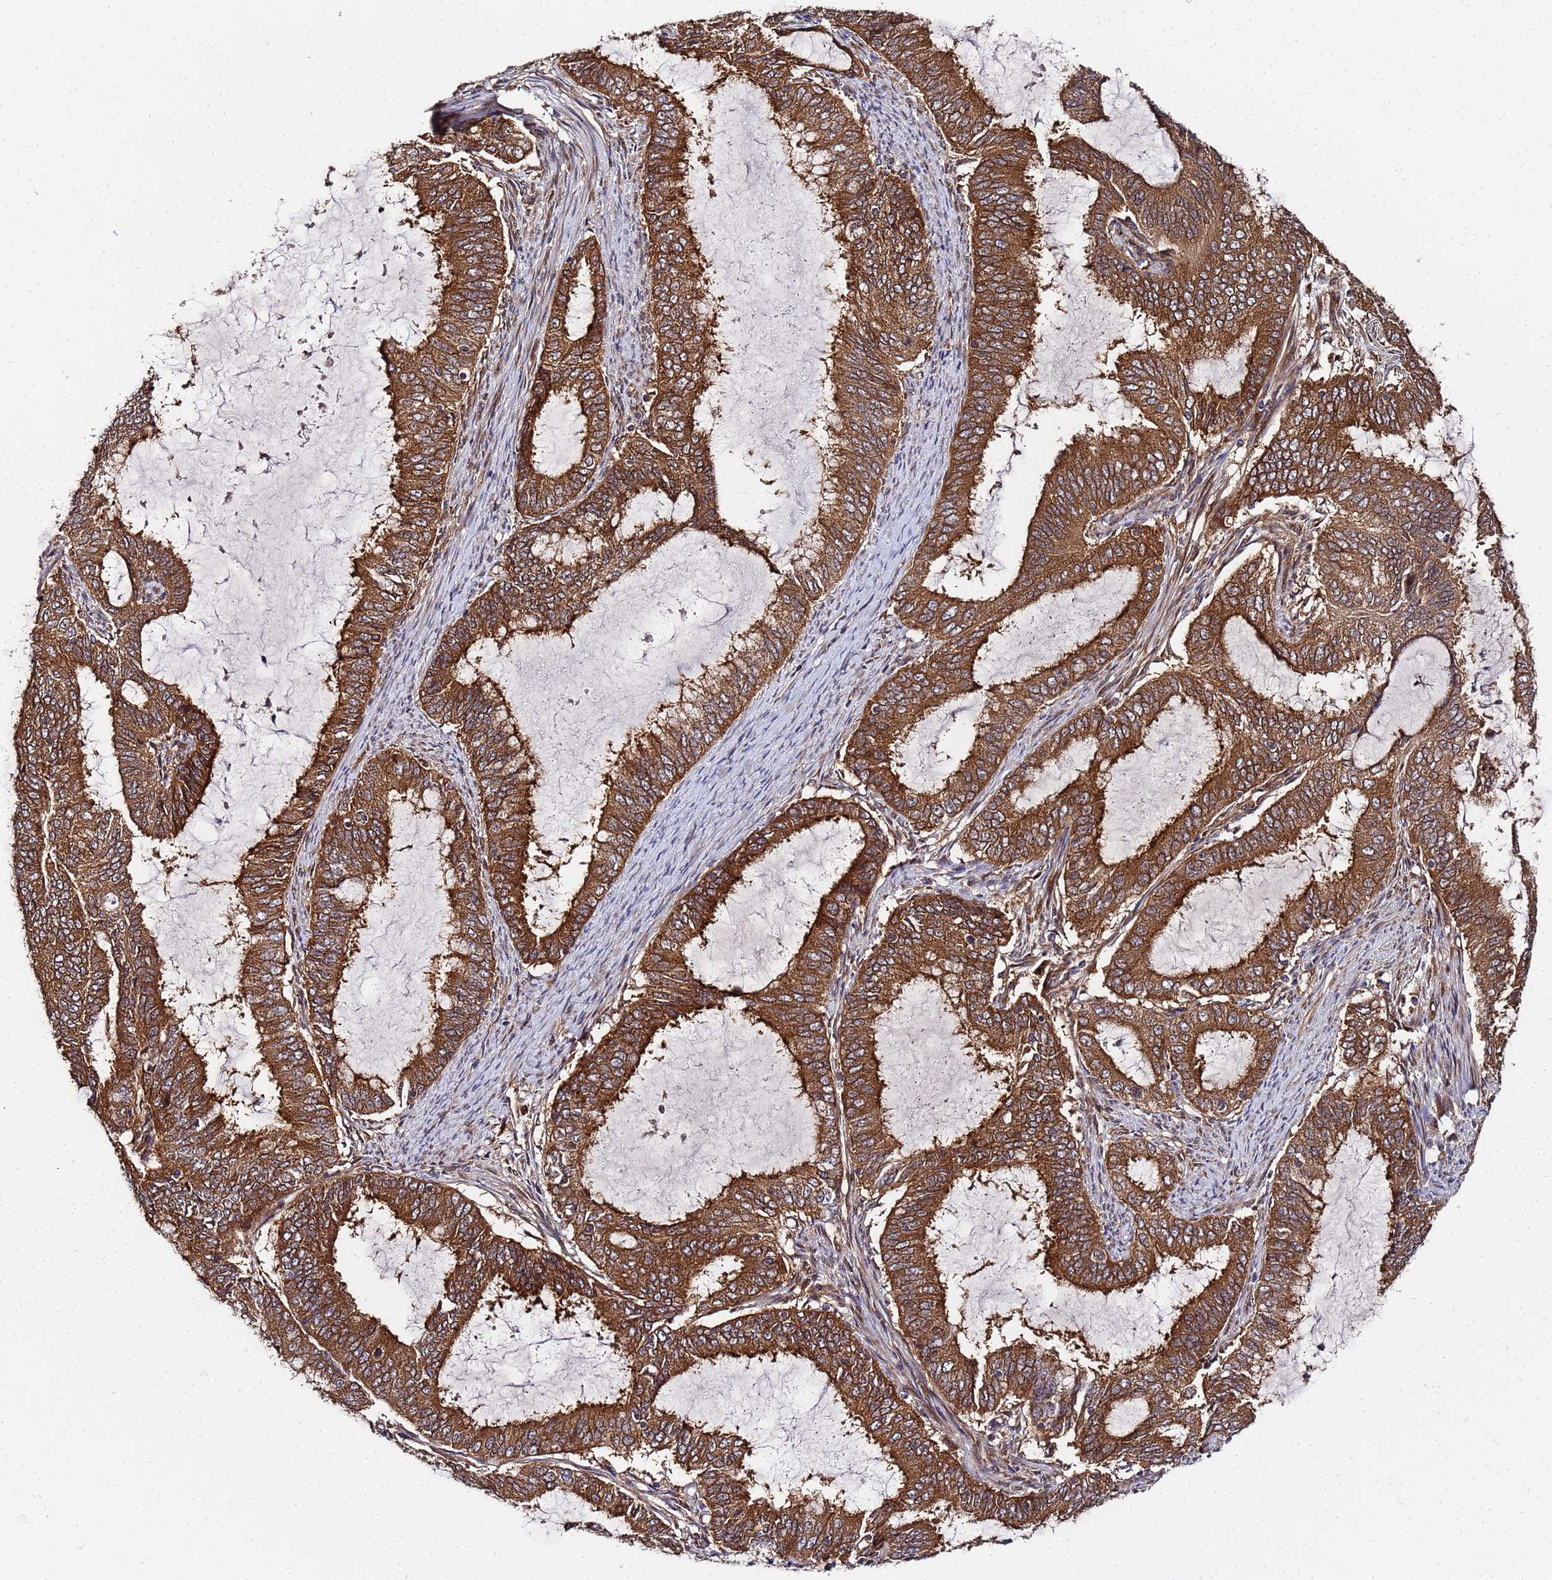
{"staining": {"intensity": "strong", "quantity": ">75%", "location": "cytoplasmic/membranous"}, "tissue": "endometrial cancer", "cell_type": "Tumor cells", "image_type": "cancer", "snomed": [{"axis": "morphology", "description": "Adenocarcinoma, NOS"}, {"axis": "topography", "description": "Endometrium"}], "caption": "Protein expression analysis of endometrial cancer reveals strong cytoplasmic/membranous staining in approximately >75% of tumor cells.", "gene": "UNC93B1", "patient": {"sex": "female", "age": 51}}